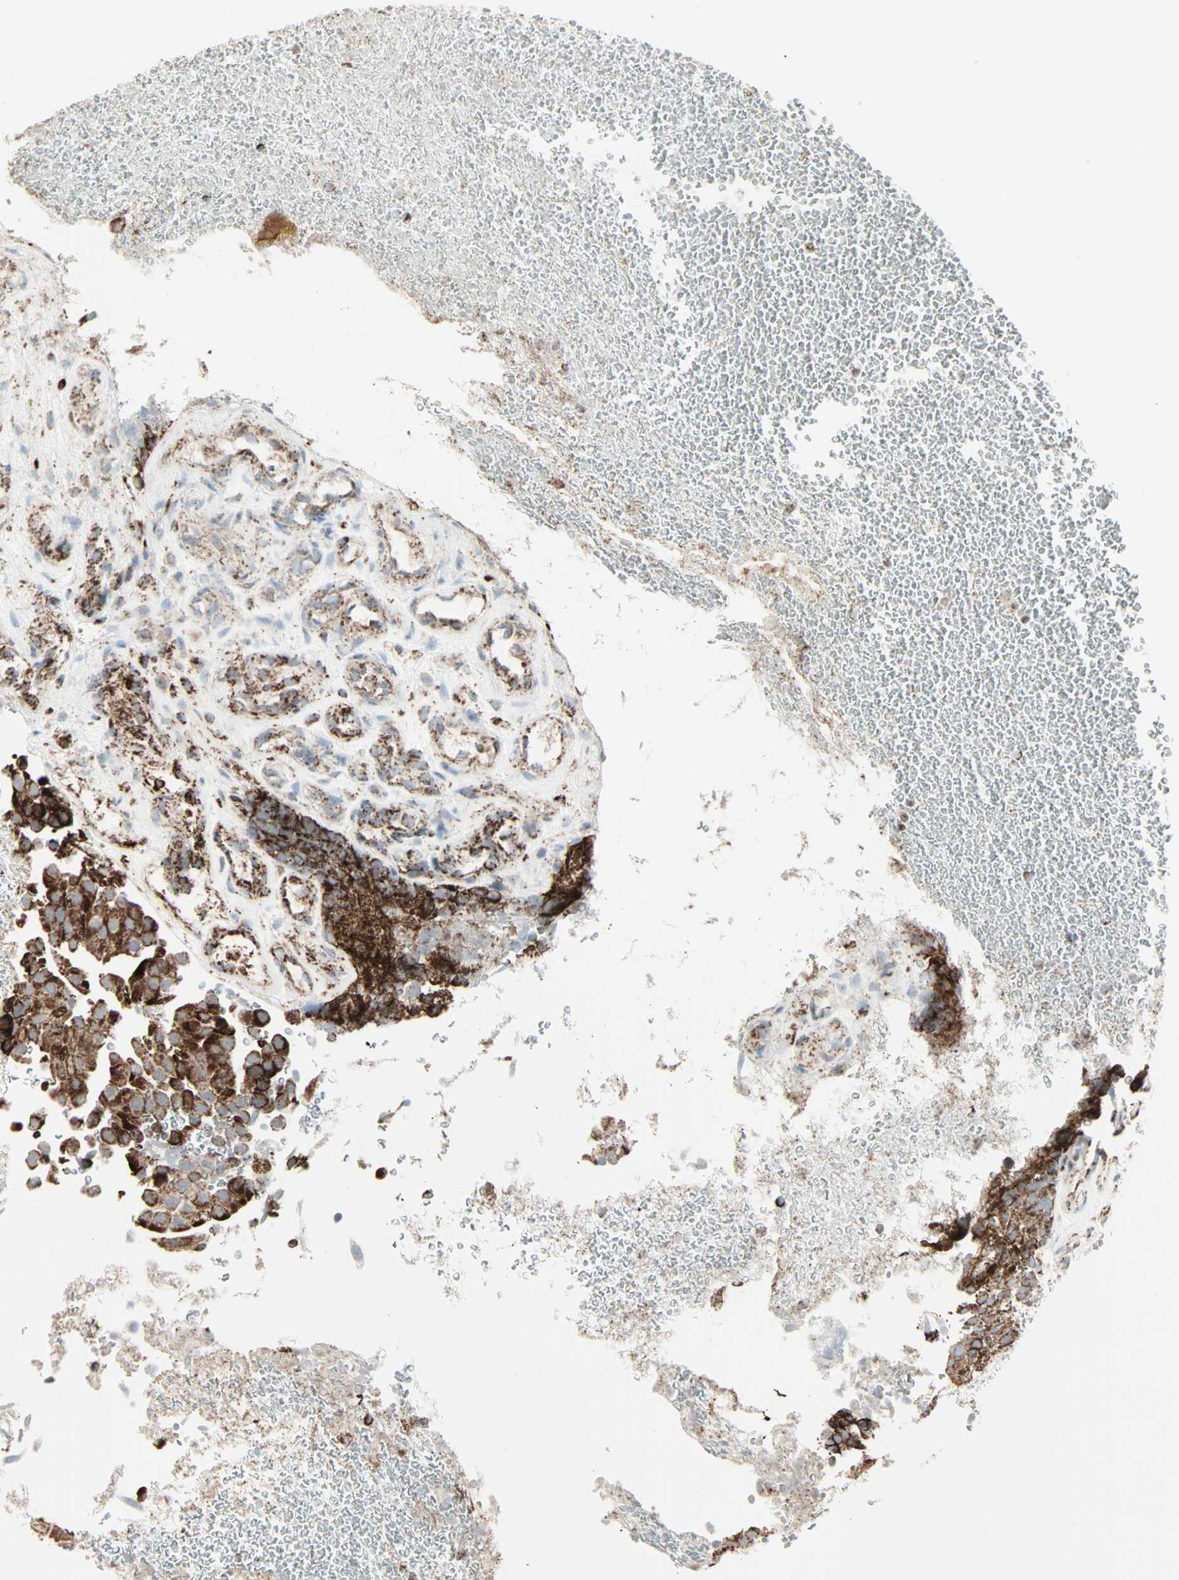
{"staining": {"intensity": "strong", "quantity": ">75%", "location": "cytoplasmic/membranous"}, "tissue": "urothelial cancer", "cell_type": "Tumor cells", "image_type": "cancer", "snomed": [{"axis": "morphology", "description": "Urothelial carcinoma, Low grade"}, {"axis": "topography", "description": "Urinary bladder"}], "caption": "A photomicrograph of urothelial cancer stained for a protein shows strong cytoplasmic/membranous brown staining in tumor cells. (Stains: DAB (3,3'-diaminobenzidine) in brown, nuclei in blue, Microscopy: brightfield microscopy at high magnification).", "gene": "IDH2", "patient": {"sex": "male", "age": 78}}